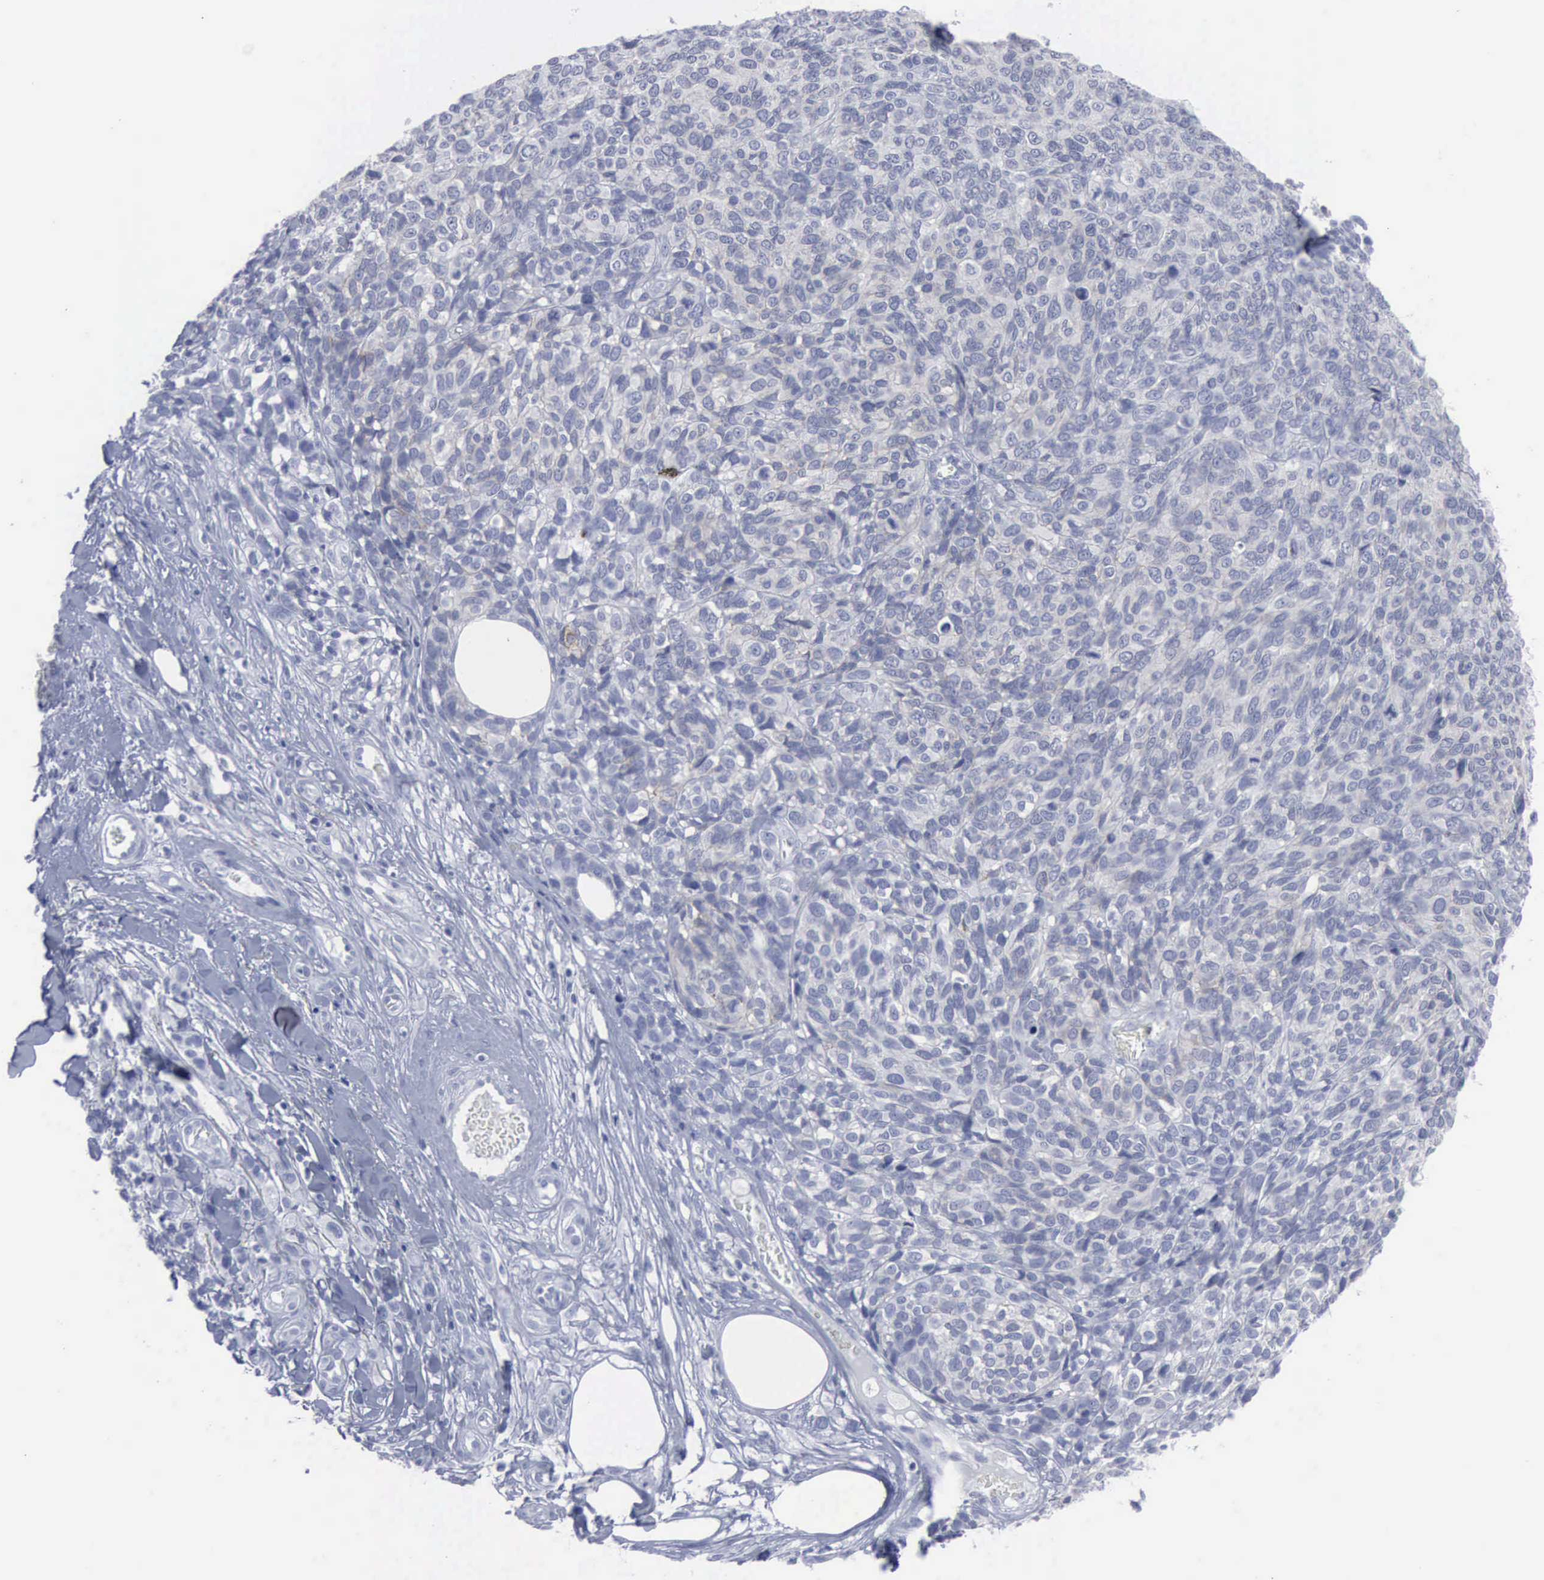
{"staining": {"intensity": "negative", "quantity": "none", "location": "none"}, "tissue": "melanoma", "cell_type": "Tumor cells", "image_type": "cancer", "snomed": [{"axis": "morphology", "description": "Malignant melanoma, NOS"}, {"axis": "topography", "description": "Skin"}], "caption": "There is no significant positivity in tumor cells of melanoma.", "gene": "VCAM1", "patient": {"sex": "female", "age": 85}}